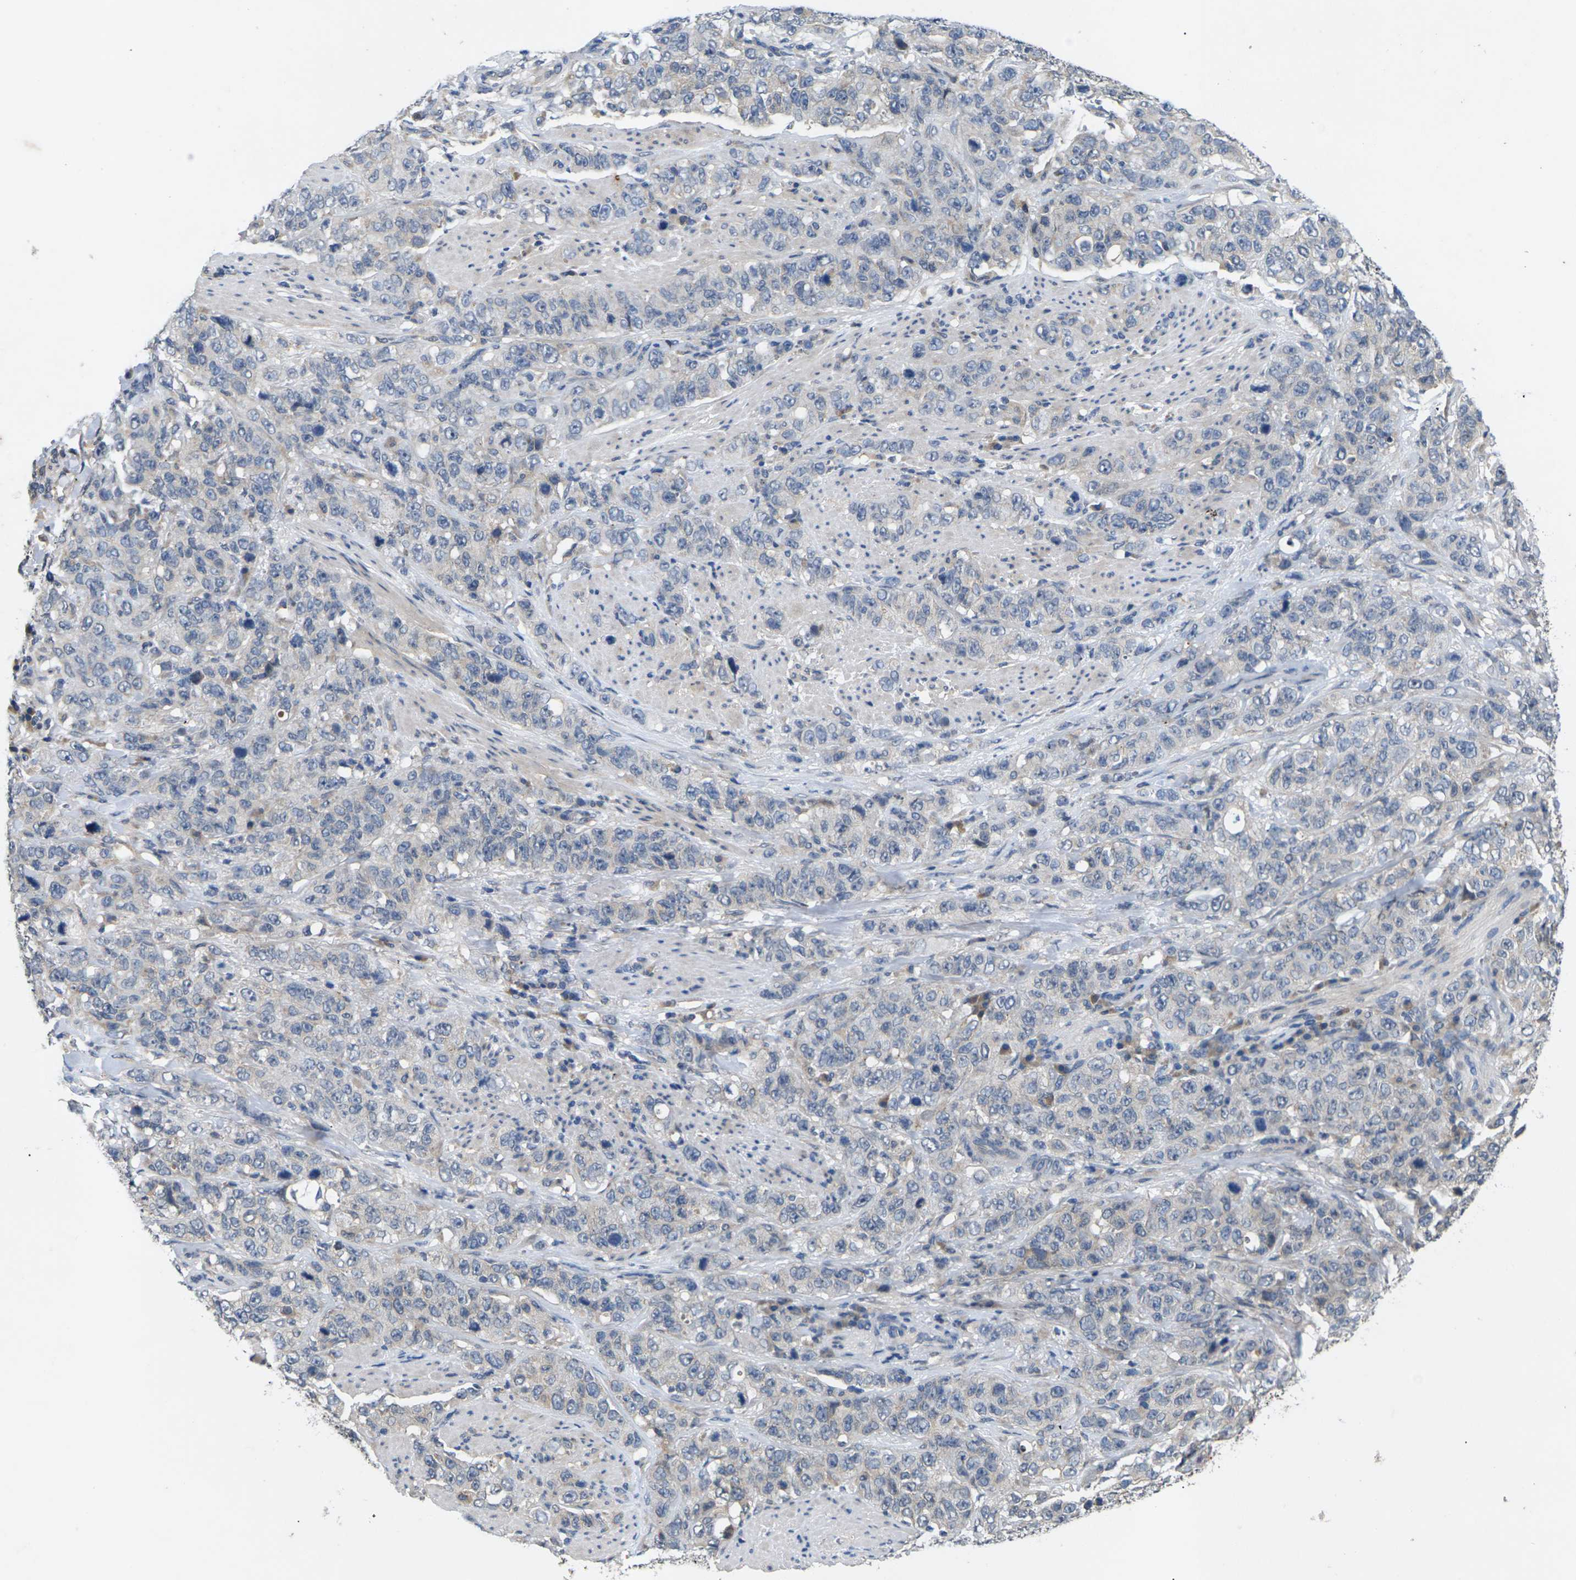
{"staining": {"intensity": "weak", "quantity": "<25%", "location": "cytoplasmic/membranous"}, "tissue": "stomach cancer", "cell_type": "Tumor cells", "image_type": "cancer", "snomed": [{"axis": "morphology", "description": "Adenocarcinoma, NOS"}, {"axis": "topography", "description": "Stomach"}], "caption": "Tumor cells show no significant expression in stomach cancer (adenocarcinoma). The staining was performed using DAB to visualize the protein expression in brown, while the nuclei were stained in blue with hematoxylin (Magnification: 20x).", "gene": "SLC2A2", "patient": {"sex": "male", "age": 48}}